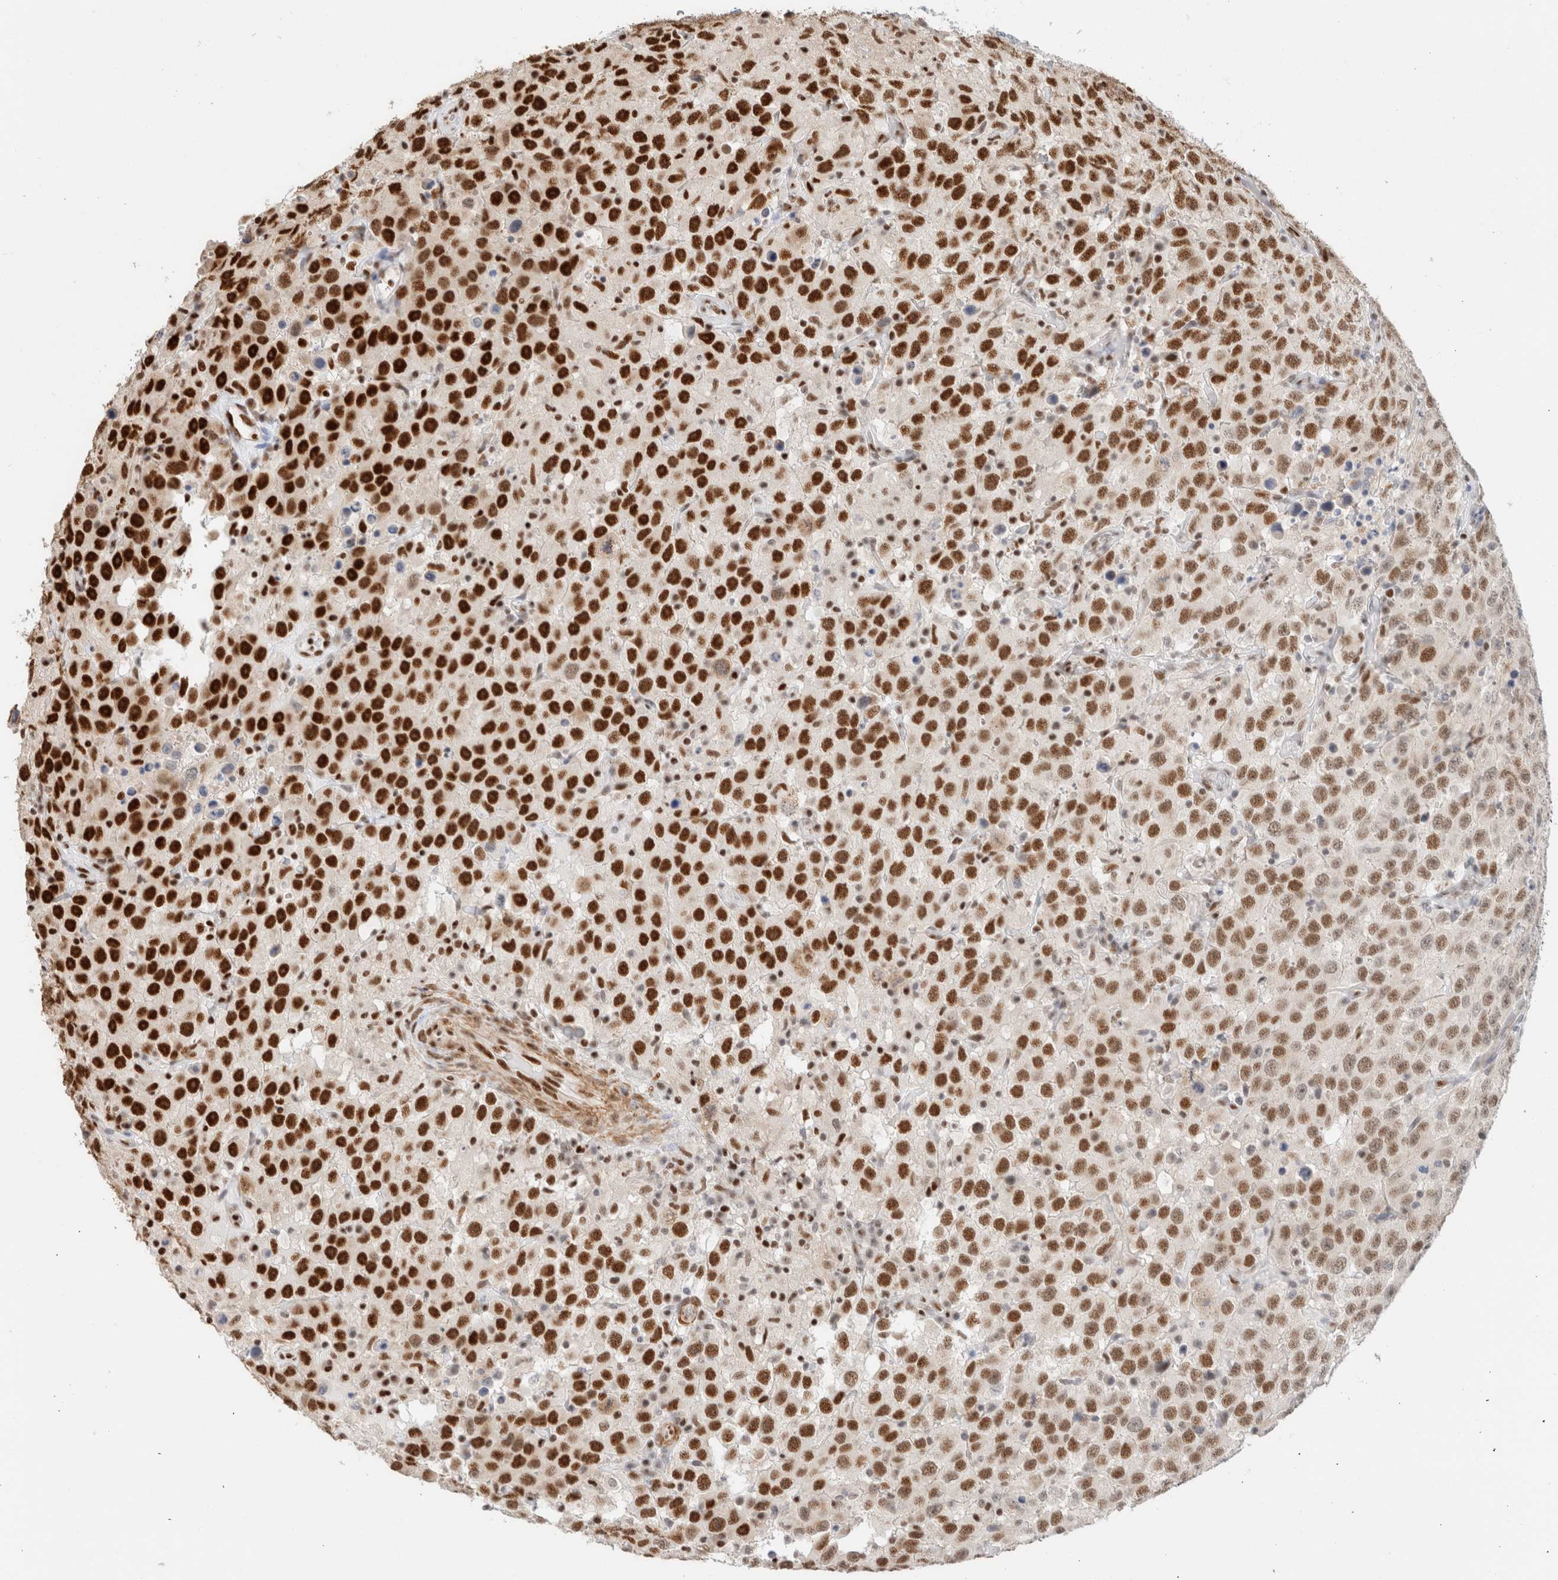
{"staining": {"intensity": "strong", "quantity": "25%-75%", "location": "nuclear"}, "tissue": "testis cancer", "cell_type": "Tumor cells", "image_type": "cancer", "snomed": [{"axis": "morphology", "description": "Seminoma, NOS"}, {"axis": "topography", "description": "Testis"}], "caption": "Testis seminoma stained for a protein shows strong nuclear positivity in tumor cells.", "gene": "ID3", "patient": {"sex": "male", "age": 41}}